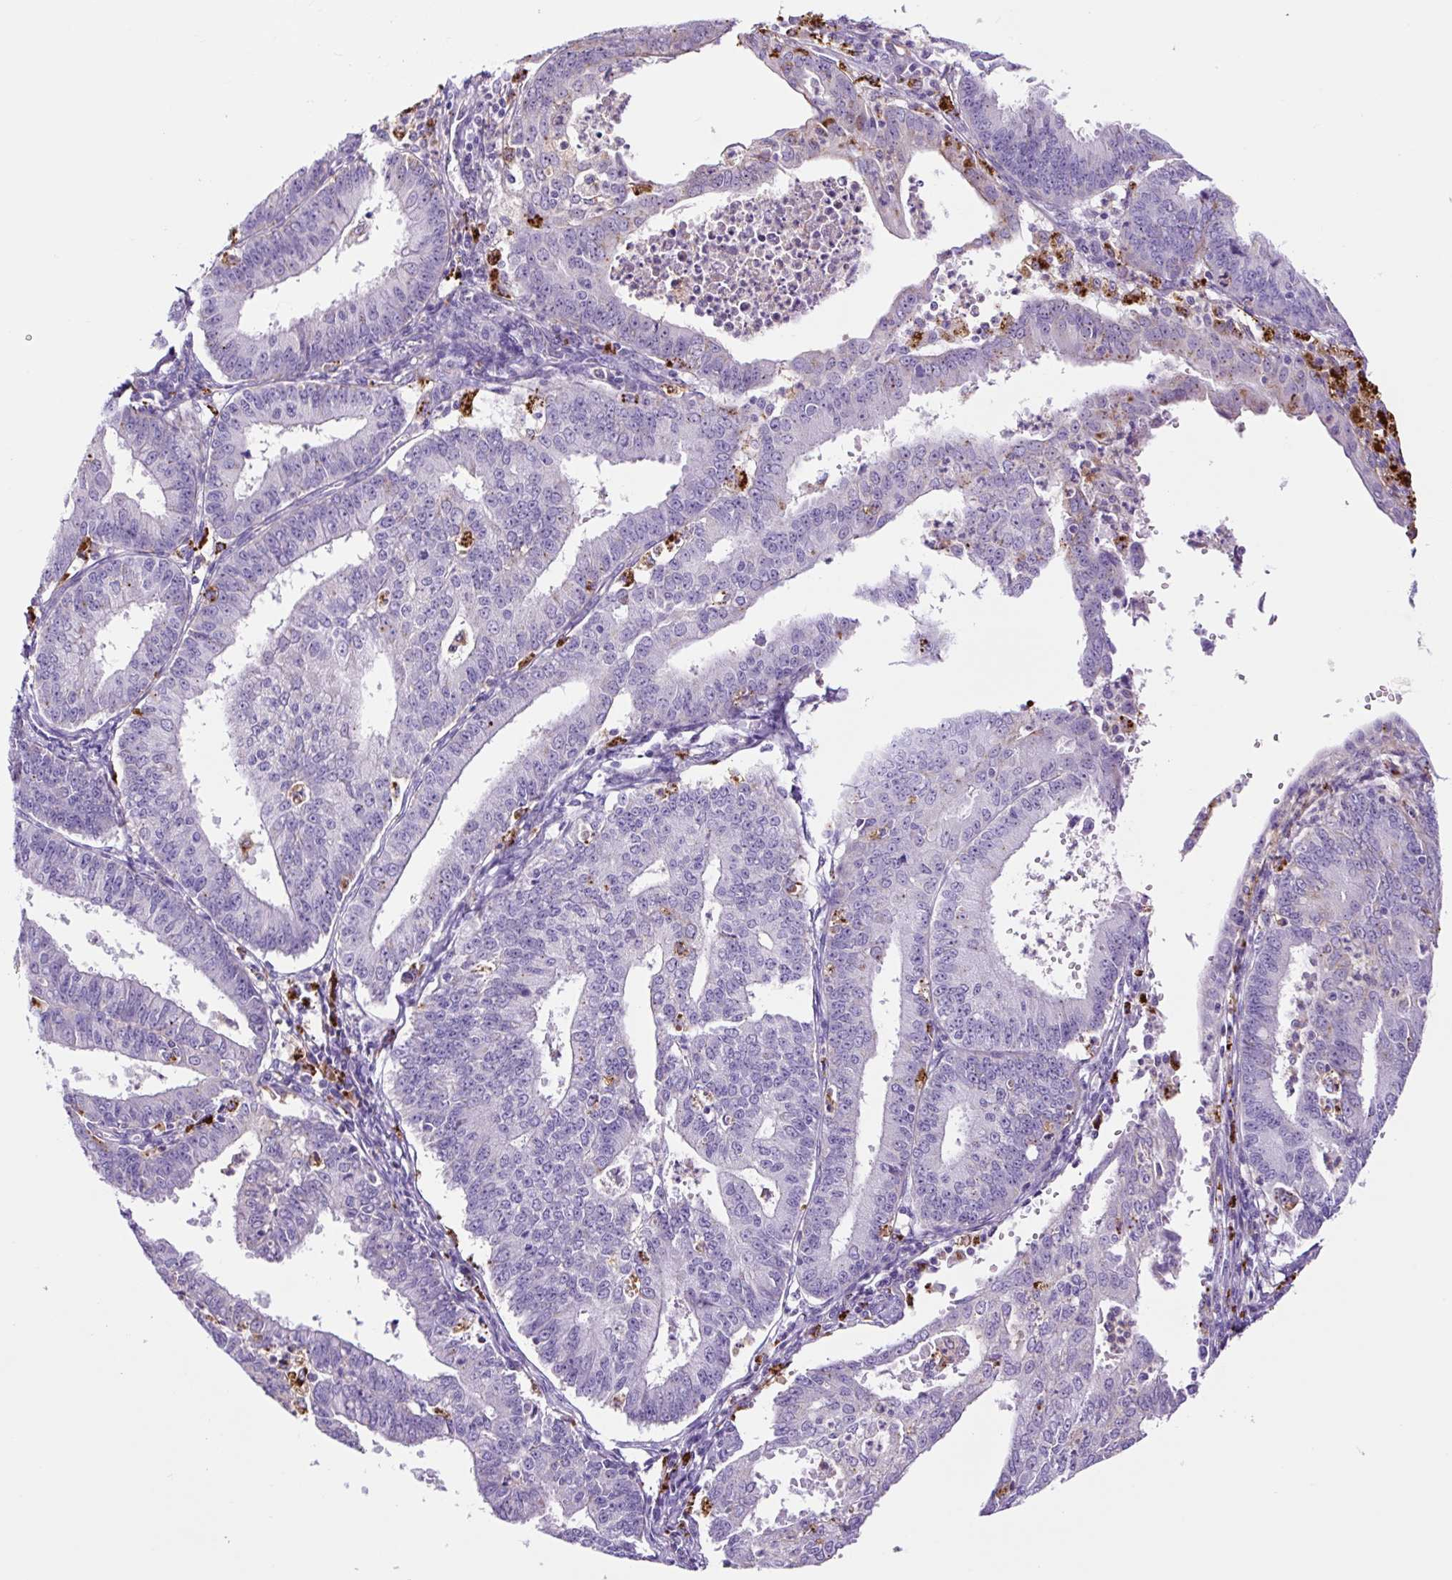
{"staining": {"intensity": "negative", "quantity": "none", "location": "none"}, "tissue": "endometrial cancer", "cell_type": "Tumor cells", "image_type": "cancer", "snomed": [{"axis": "morphology", "description": "Adenocarcinoma, NOS"}, {"axis": "topography", "description": "Endometrium"}], "caption": "The image shows no staining of tumor cells in adenocarcinoma (endometrial).", "gene": "LCN10", "patient": {"sex": "female", "age": 73}}